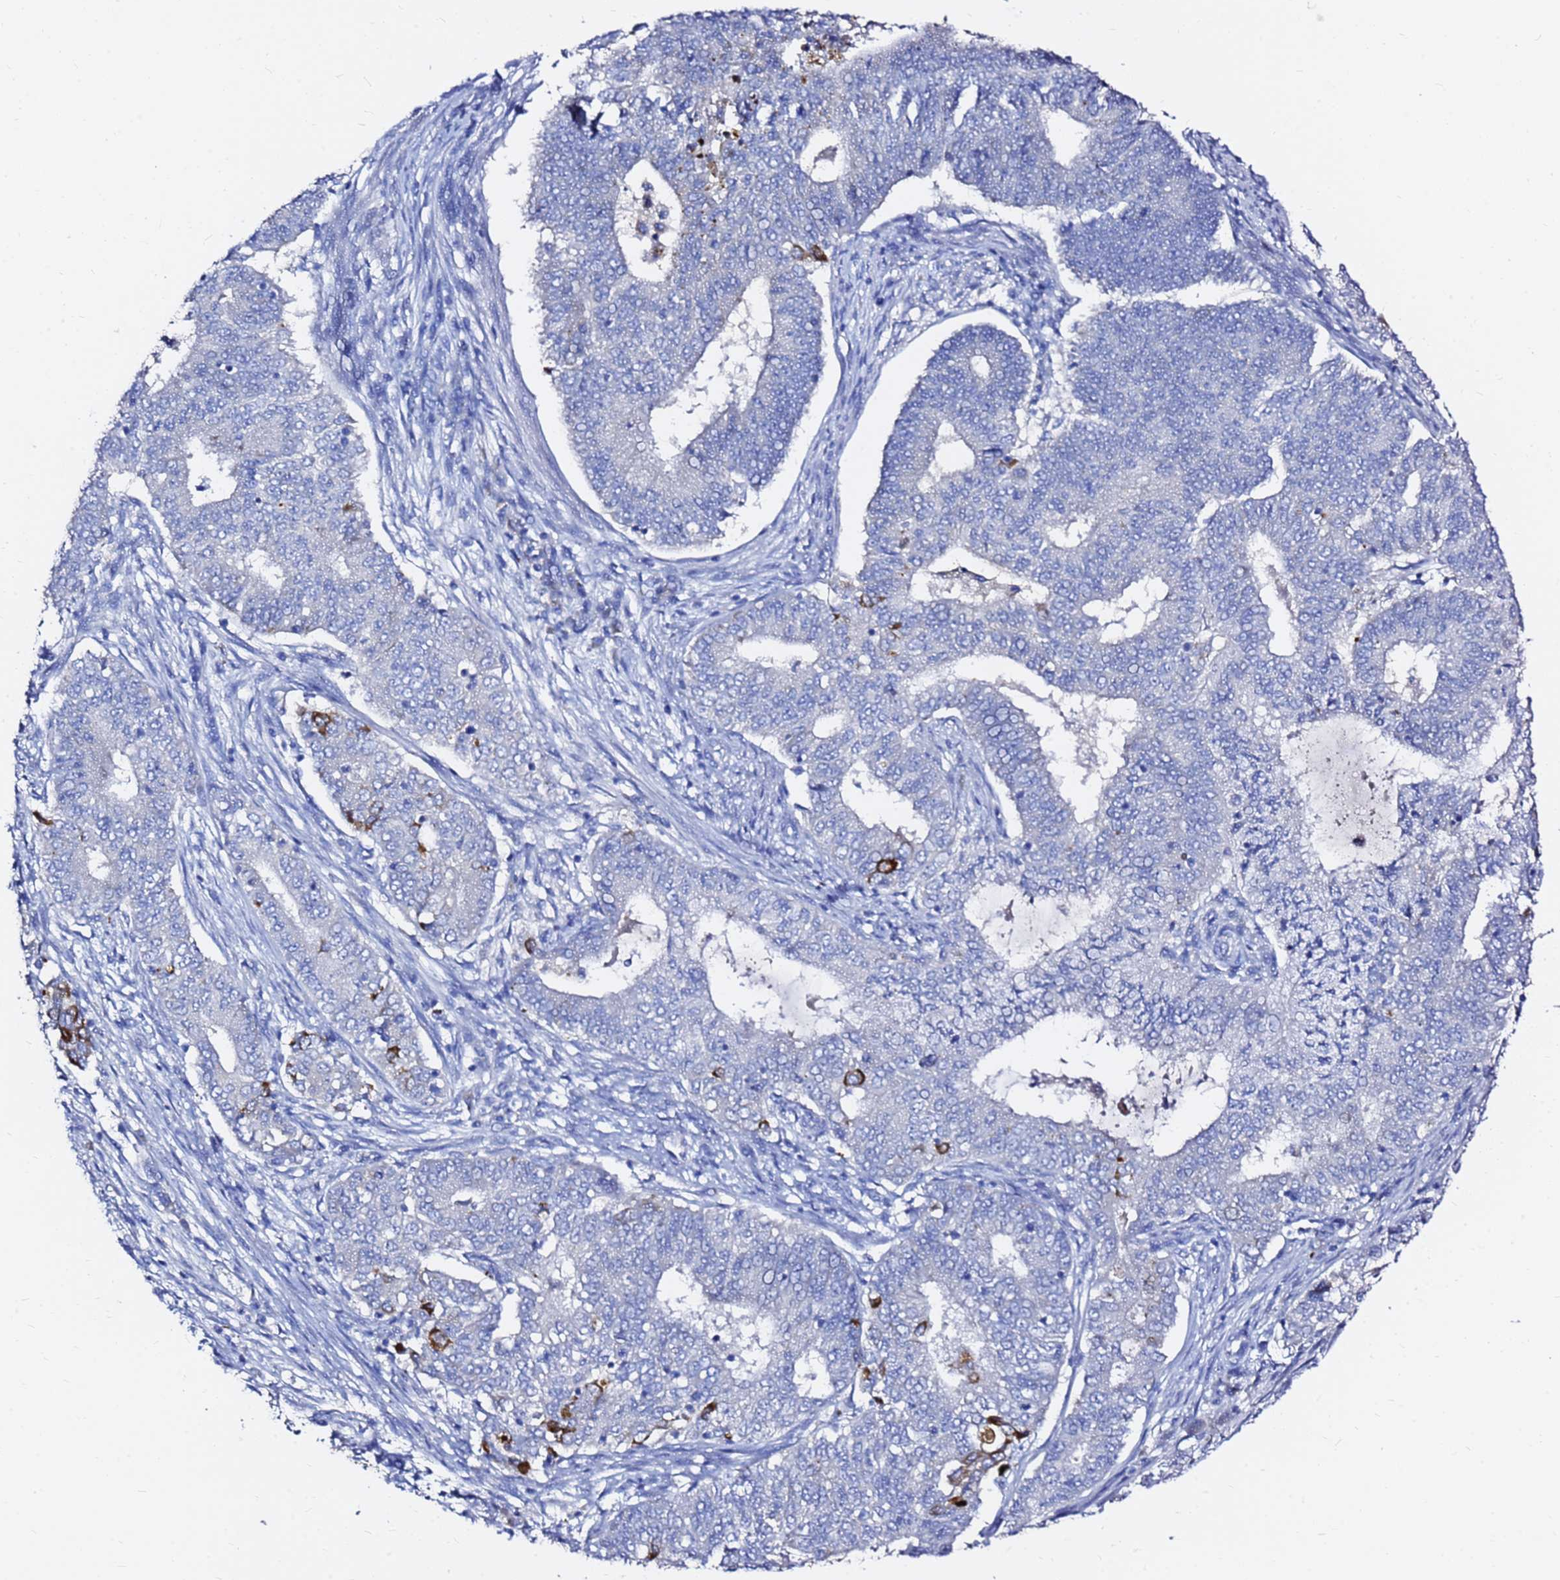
{"staining": {"intensity": "strong", "quantity": "<25%", "location": "cytoplasmic/membranous"}, "tissue": "endometrial cancer", "cell_type": "Tumor cells", "image_type": "cancer", "snomed": [{"axis": "morphology", "description": "Adenocarcinoma, NOS"}, {"axis": "topography", "description": "Endometrium"}], "caption": "Adenocarcinoma (endometrial) was stained to show a protein in brown. There is medium levels of strong cytoplasmic/membranous positivity in approximately <25% of tumor cells.", "gene": "FAM183A", "patient": {"sex": "female", "age": 62}}